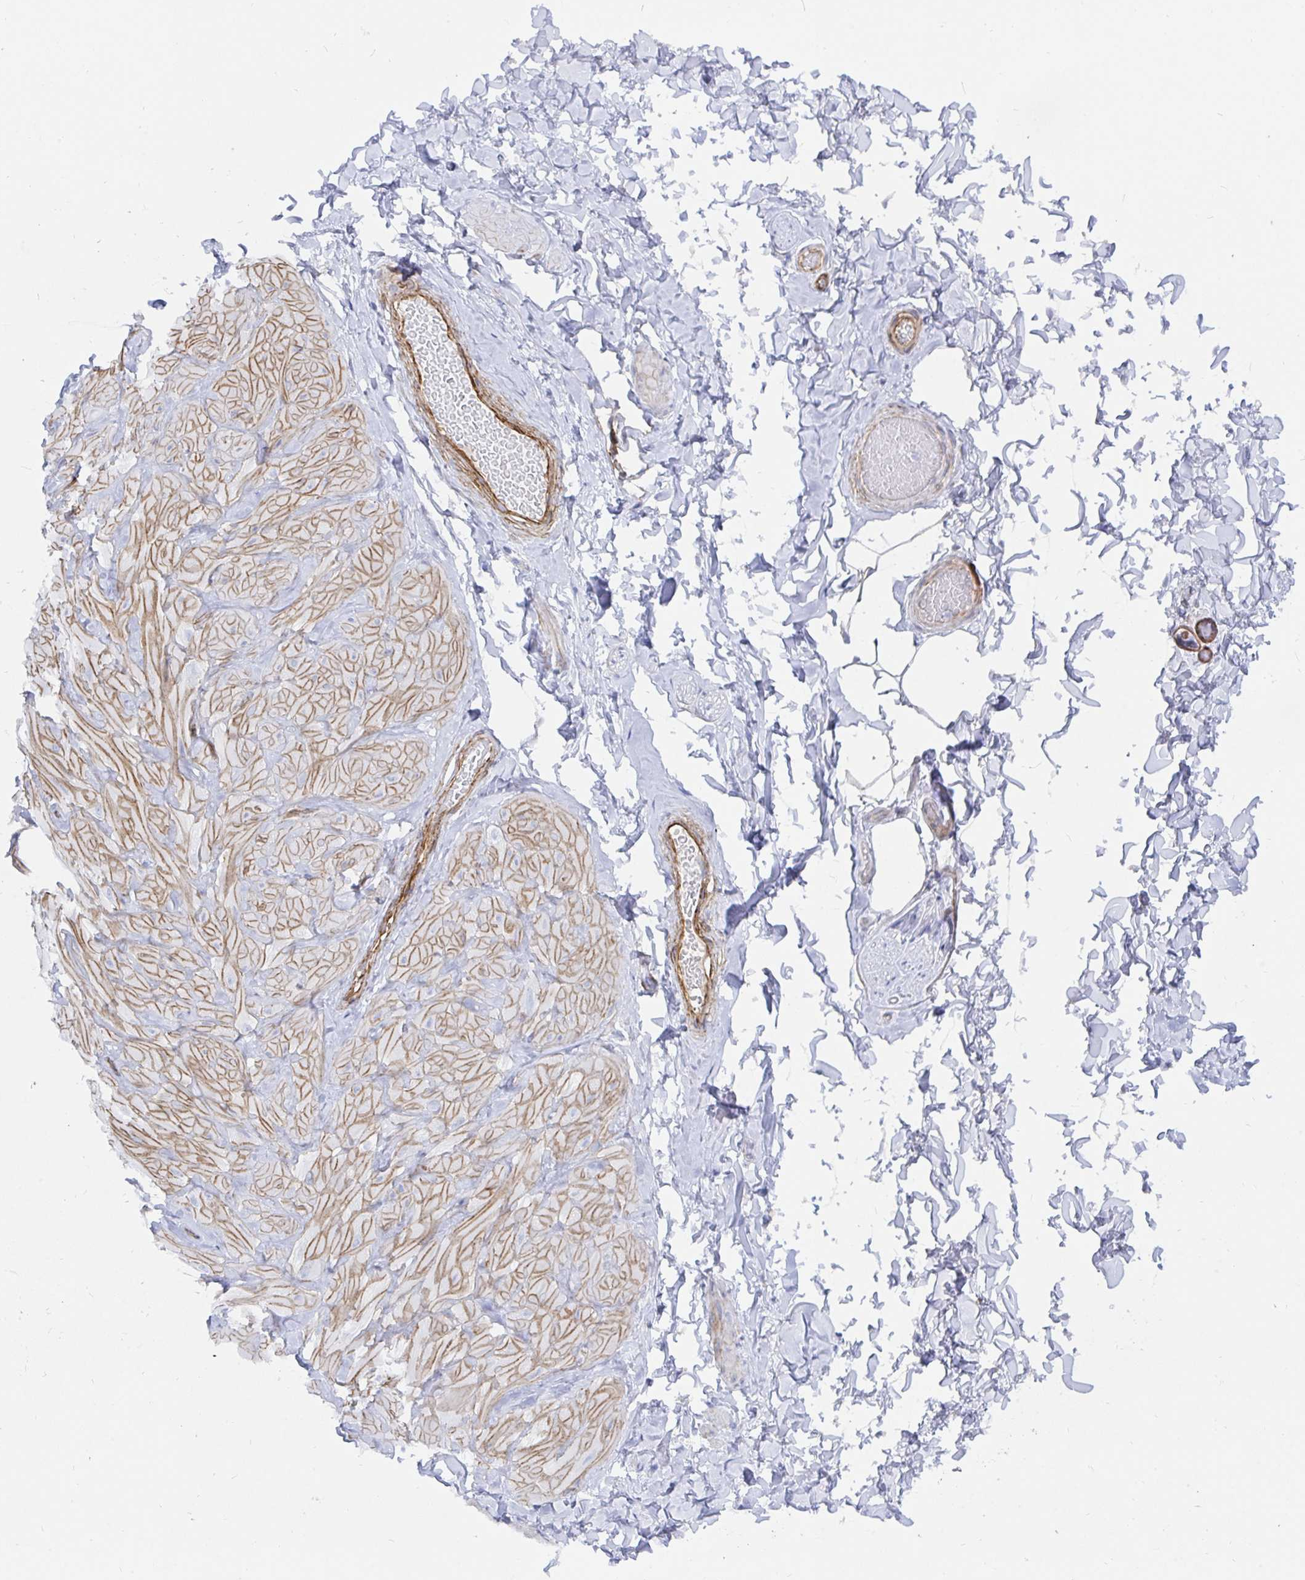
{"staining": {"intensity": "negative", "quantity": "none", "location": "none"}, "tissue": "adipose tissue", "cell_type": "Adipocytes", "image_type": "normal", "snomed": [{"axis": "morphology", "description": "Normal tissue, NOS"}, {"axis": "topography", "description": "Soft tissue"}, {"axis": "topography", "description": "Adipose tissue"}, {"axis": "topography", "description": "Vascular tissue"}, {"axis": "topography", "description": "Peripheral nerve tissue"}], "caption": "DAB immunohistochemical staining of normal human adipose tissue displays no significant positivity in adipocytes.", "gene": "COX16", "patient": {"sex": "male", "age": 29}}